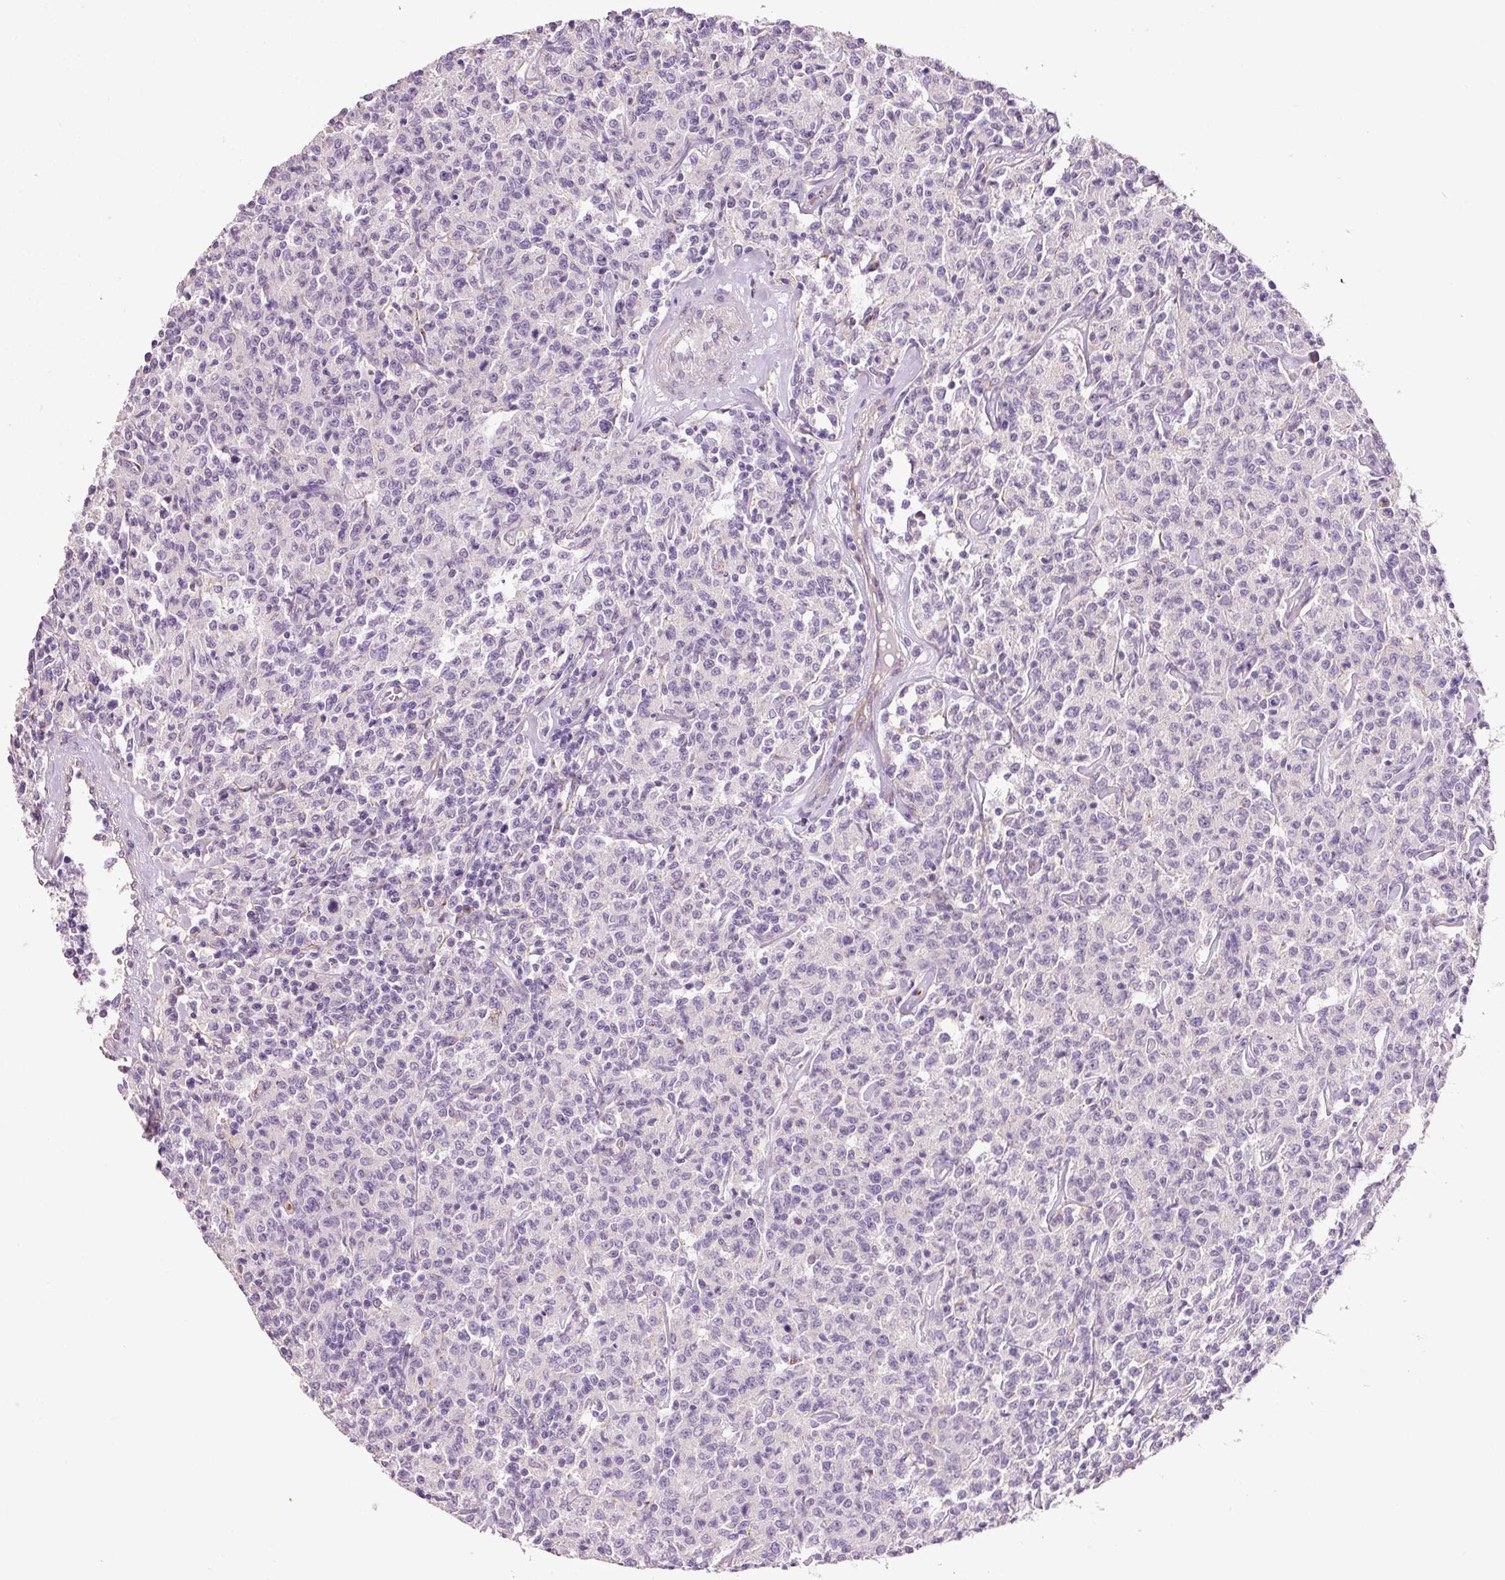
{"staining": {"intensity": "negative", "quantity": "none", "location": "none"}, "tissue": "lymphoma", "cell_type": "Tumor cells", "image_type": "cancer", "snomed": [{"axis": "morphology", "description": "Malignant lymphoma, non-Hodgkin's type, Low grade"}, {"axis": "topography", "description": "Small intestine"}], "caption": "Tumor cells show no significant positivity in lymphoma.", "gene": "TMC8", "patient": {"sex": "female", "age": 59}}